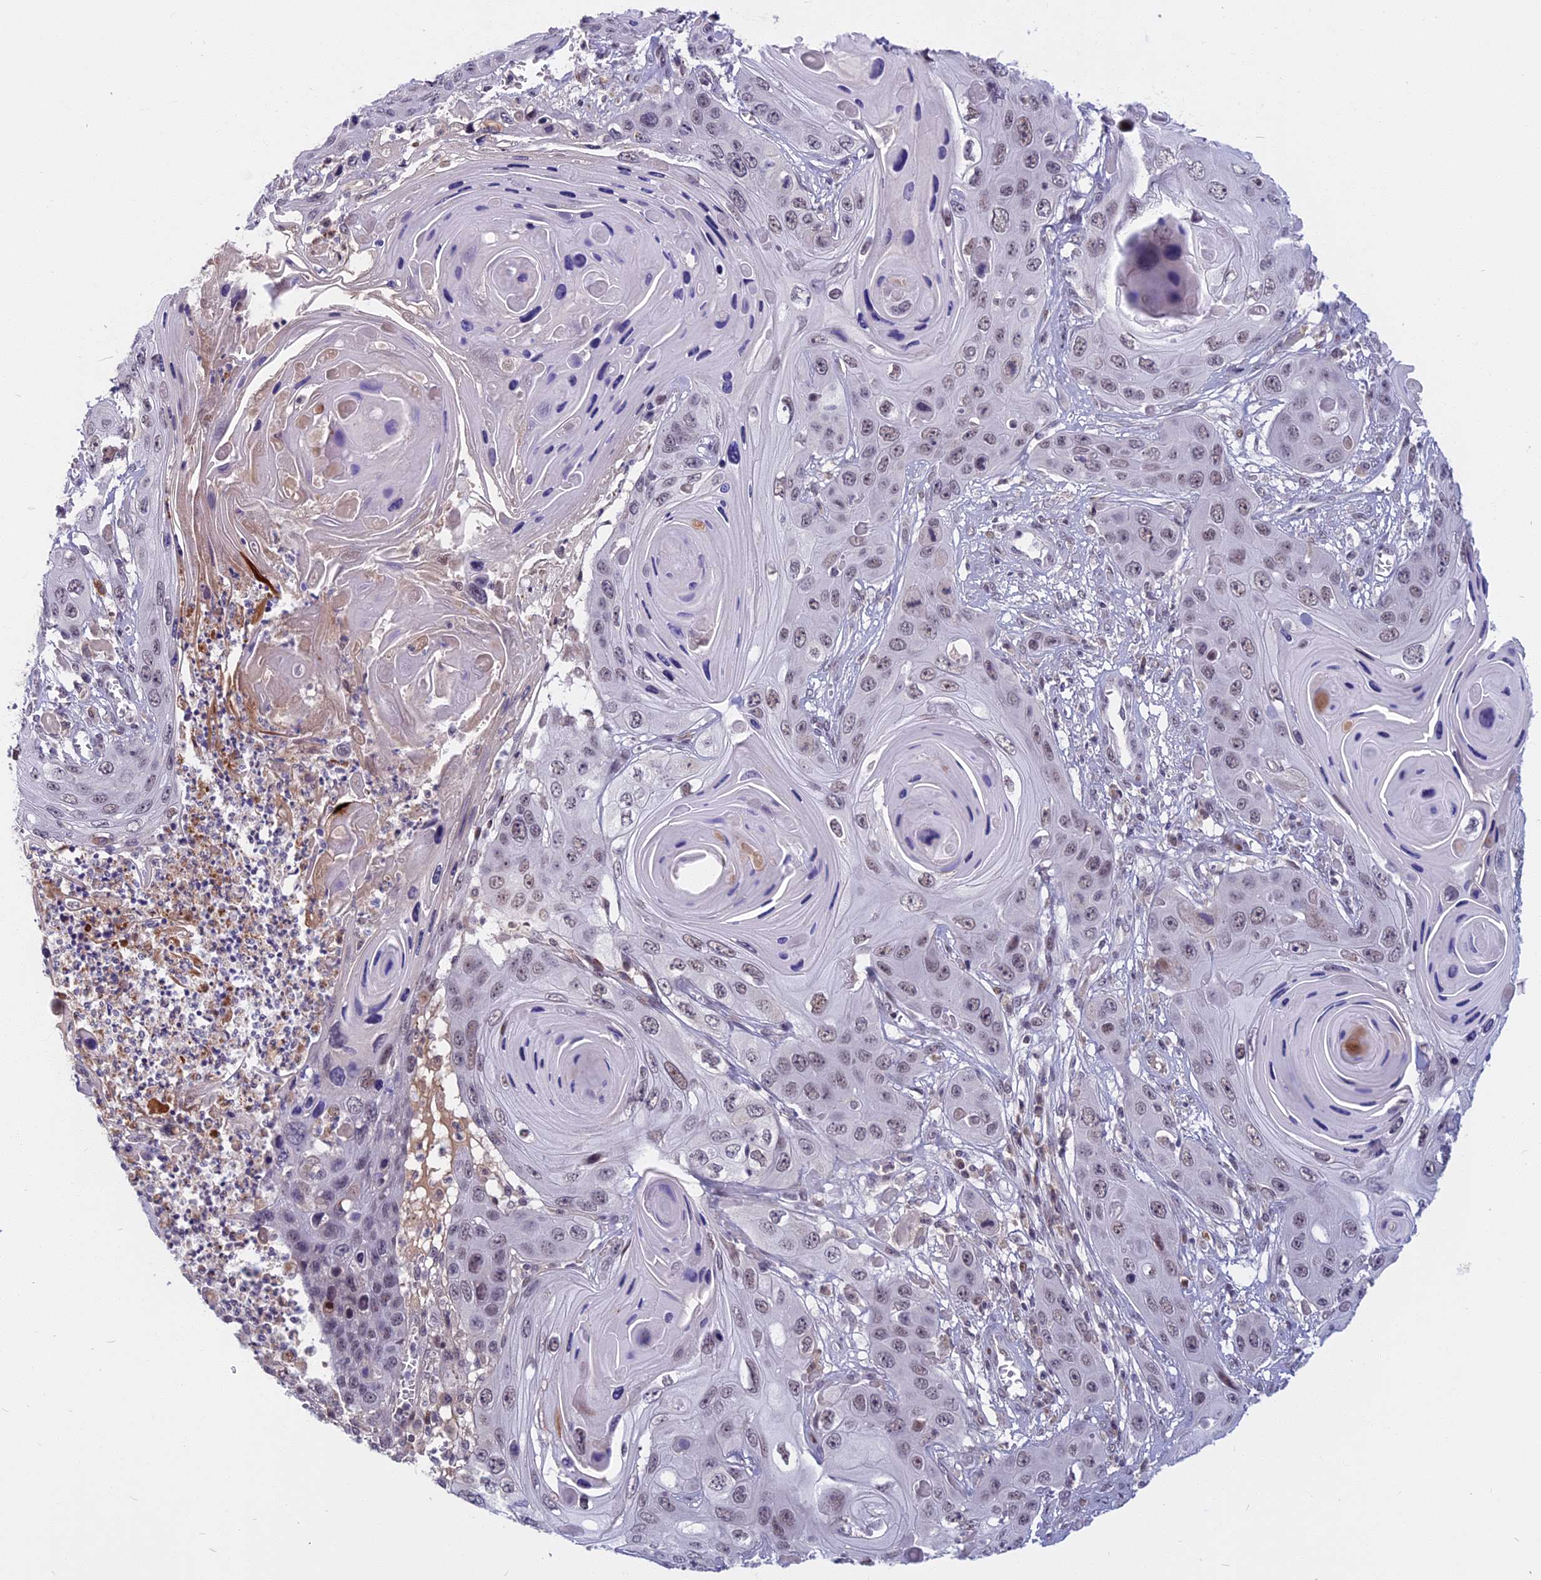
{"staining": {"intensity": "weak", "quantity": "25%-75%", "location": "nuclear"}, "tissue": "skin cancer", "cell_type": "Tumor cells", "image_type": "cancer", "snomed": [{"axis": "morphology", "description": "Squamous cell carcinoma, NOS"}, {"axis": "topography", "description": "Skin"}], "caption": "Tumor cells reveal low levels of weak nuclear staining in approximately 25%-75% of cells in human skin cancer (squamous cell carcinoma). (DAB IHC, brown staining for protein, blue staining for nuclei).", "gene": "CDC7", "patient": {"sex": "male", "age": 55}}